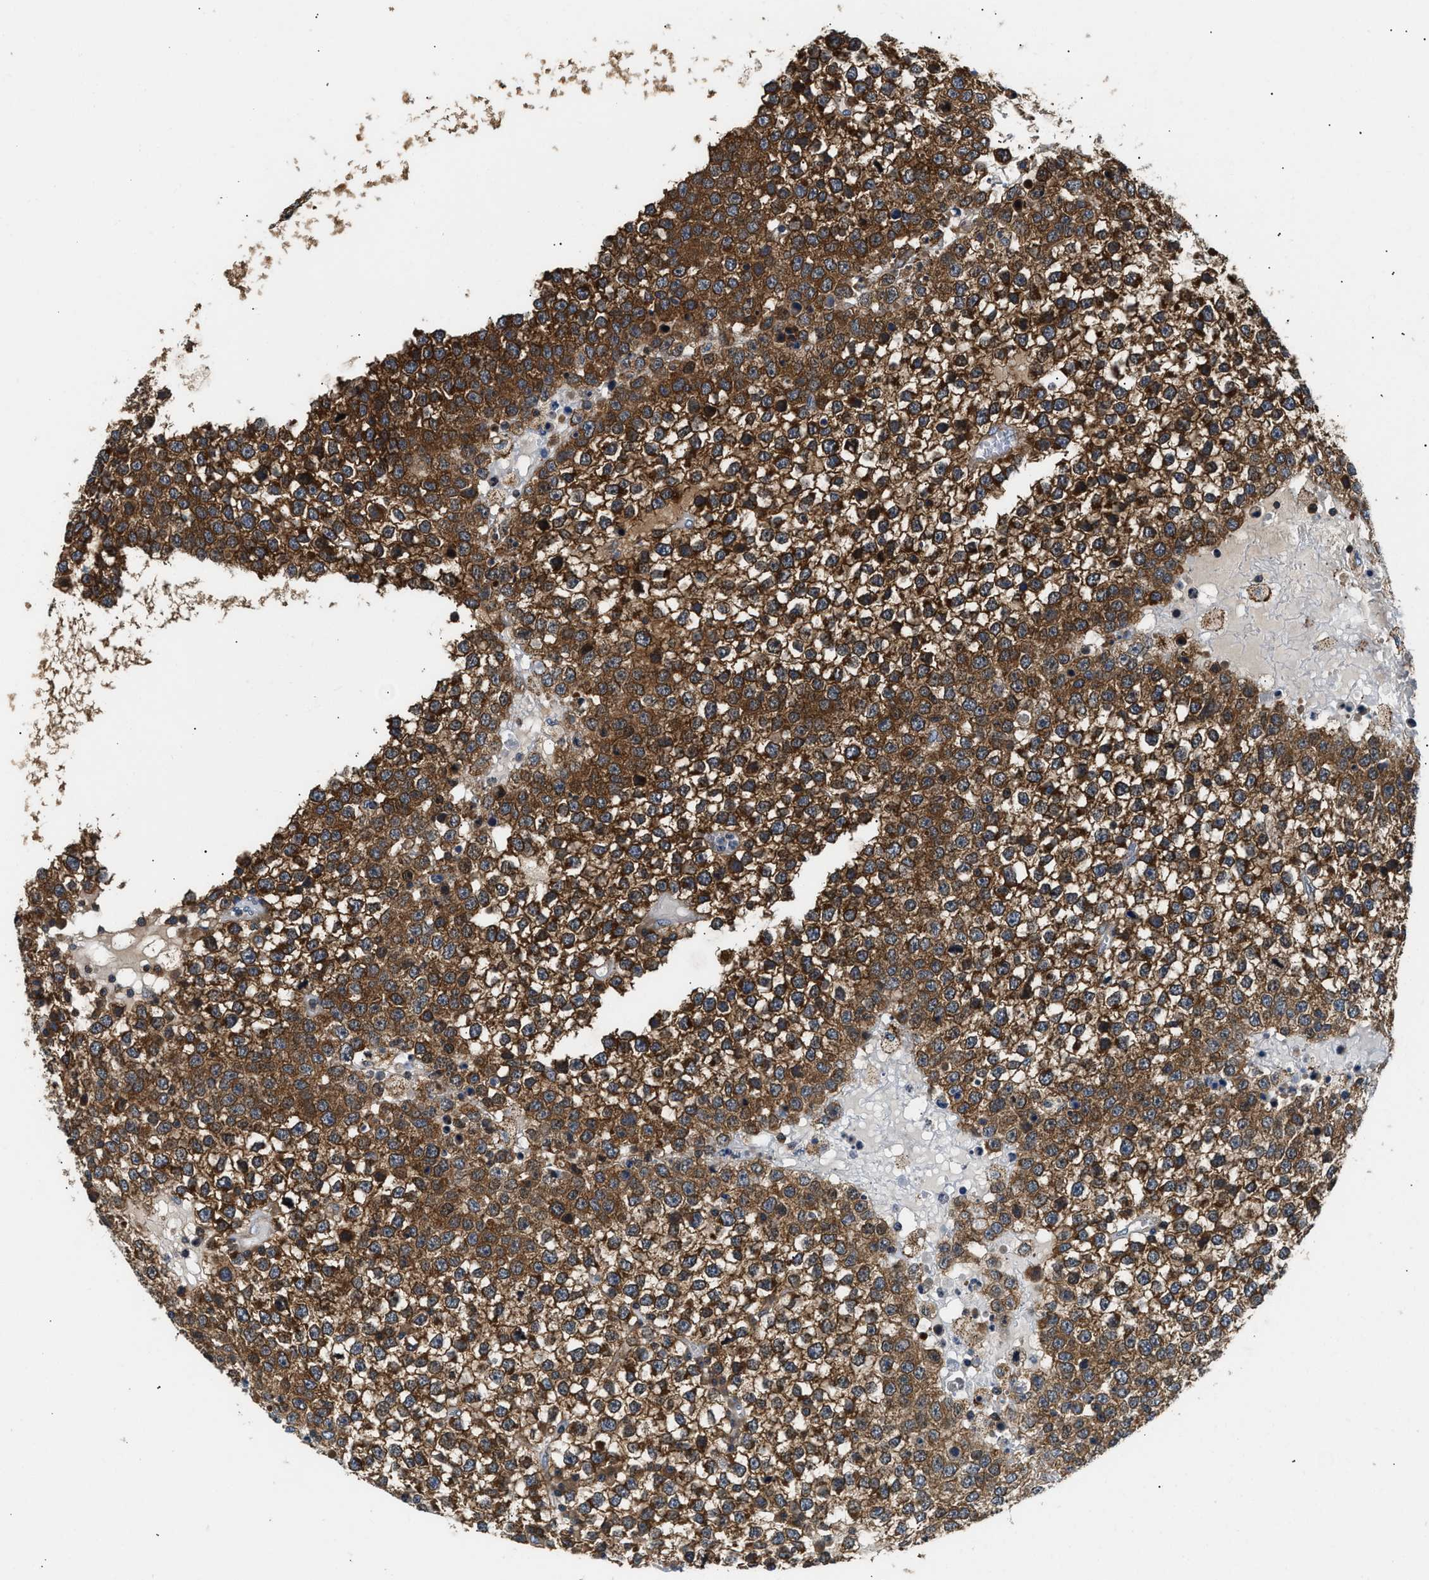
{"staining": {"intensity": "strong", "quantity": "25%-75%", "location": "cytoplasmic/membranous"}, "tissue": "testis cancer", "cell_type": "Tumor cells", "image_type": "cancer", "snomed": [{"axis": "morphology", "description": "Seminoma, NOS"}, {"axis": "topography", "description": "Testis"}], "caption": "Immunohistochemistry (DAB) staining of testis seminoma shows strong cytoplasmic/membranous protein staining in approximately 25%-75% of tumor cells. (DAB IHC, brown staining for protein, blue staining for nuclei).", "gene": "CCM2", "patient": {"sex": "male", "age": 65}}